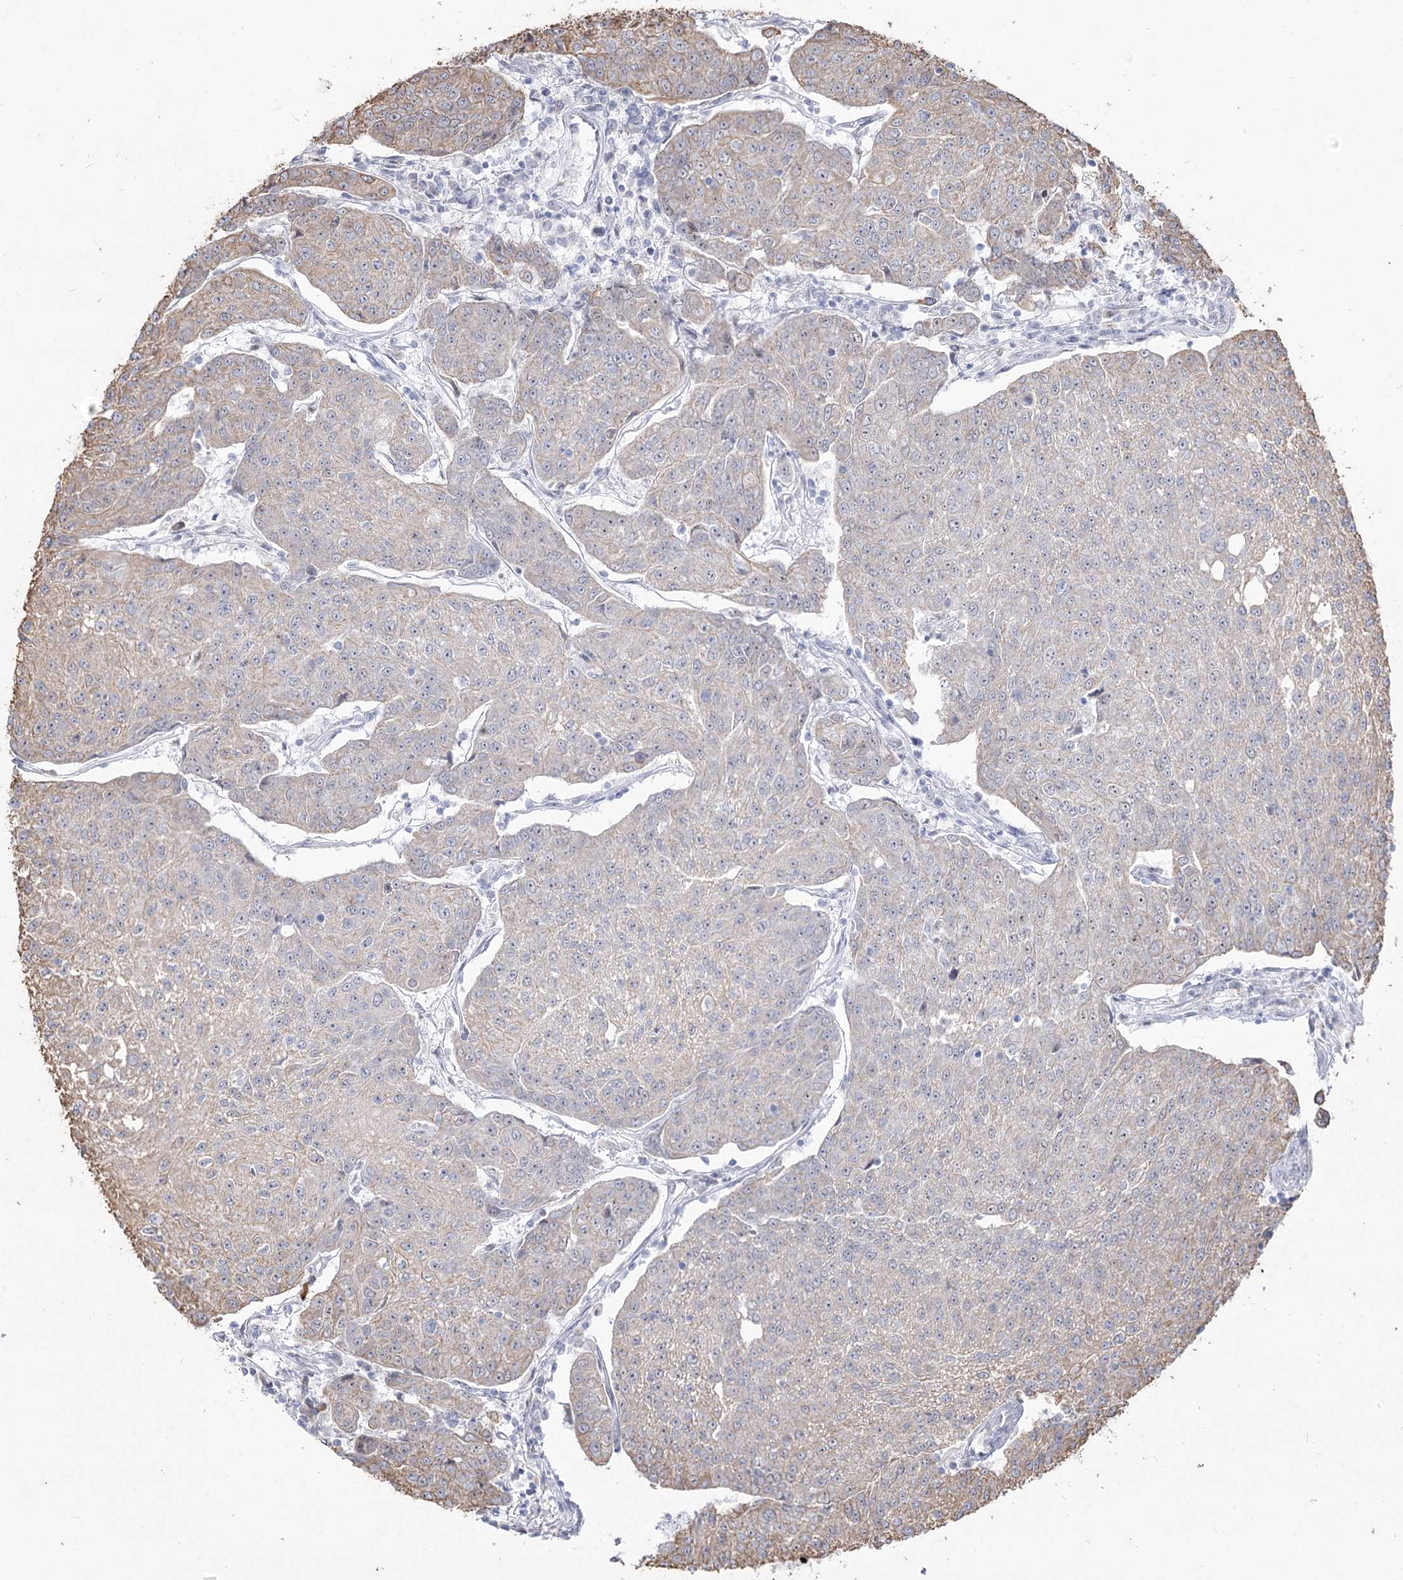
{"staining": {"intensity": "weak", "quantity": "25%-75%", "location": "cytoplasmic/membranous"}, "tissue": "urothelial cancer", "cell_type": "Tumor cells", "image_type": "cancer", "snomed": [{"axis": "morphology", "description": "Urothelial carcinoma, High grade"}, {"axis": "topography", "description": "Urinary bladder"}], "caption": "This is a histology image of immunohistochemistry staining of urothelial cancer, which shows weak staining in the cytoplasmic/membranous of tumor cells.", "gene": "DDX50", "patient": {"sex": "female", "age": 85}}